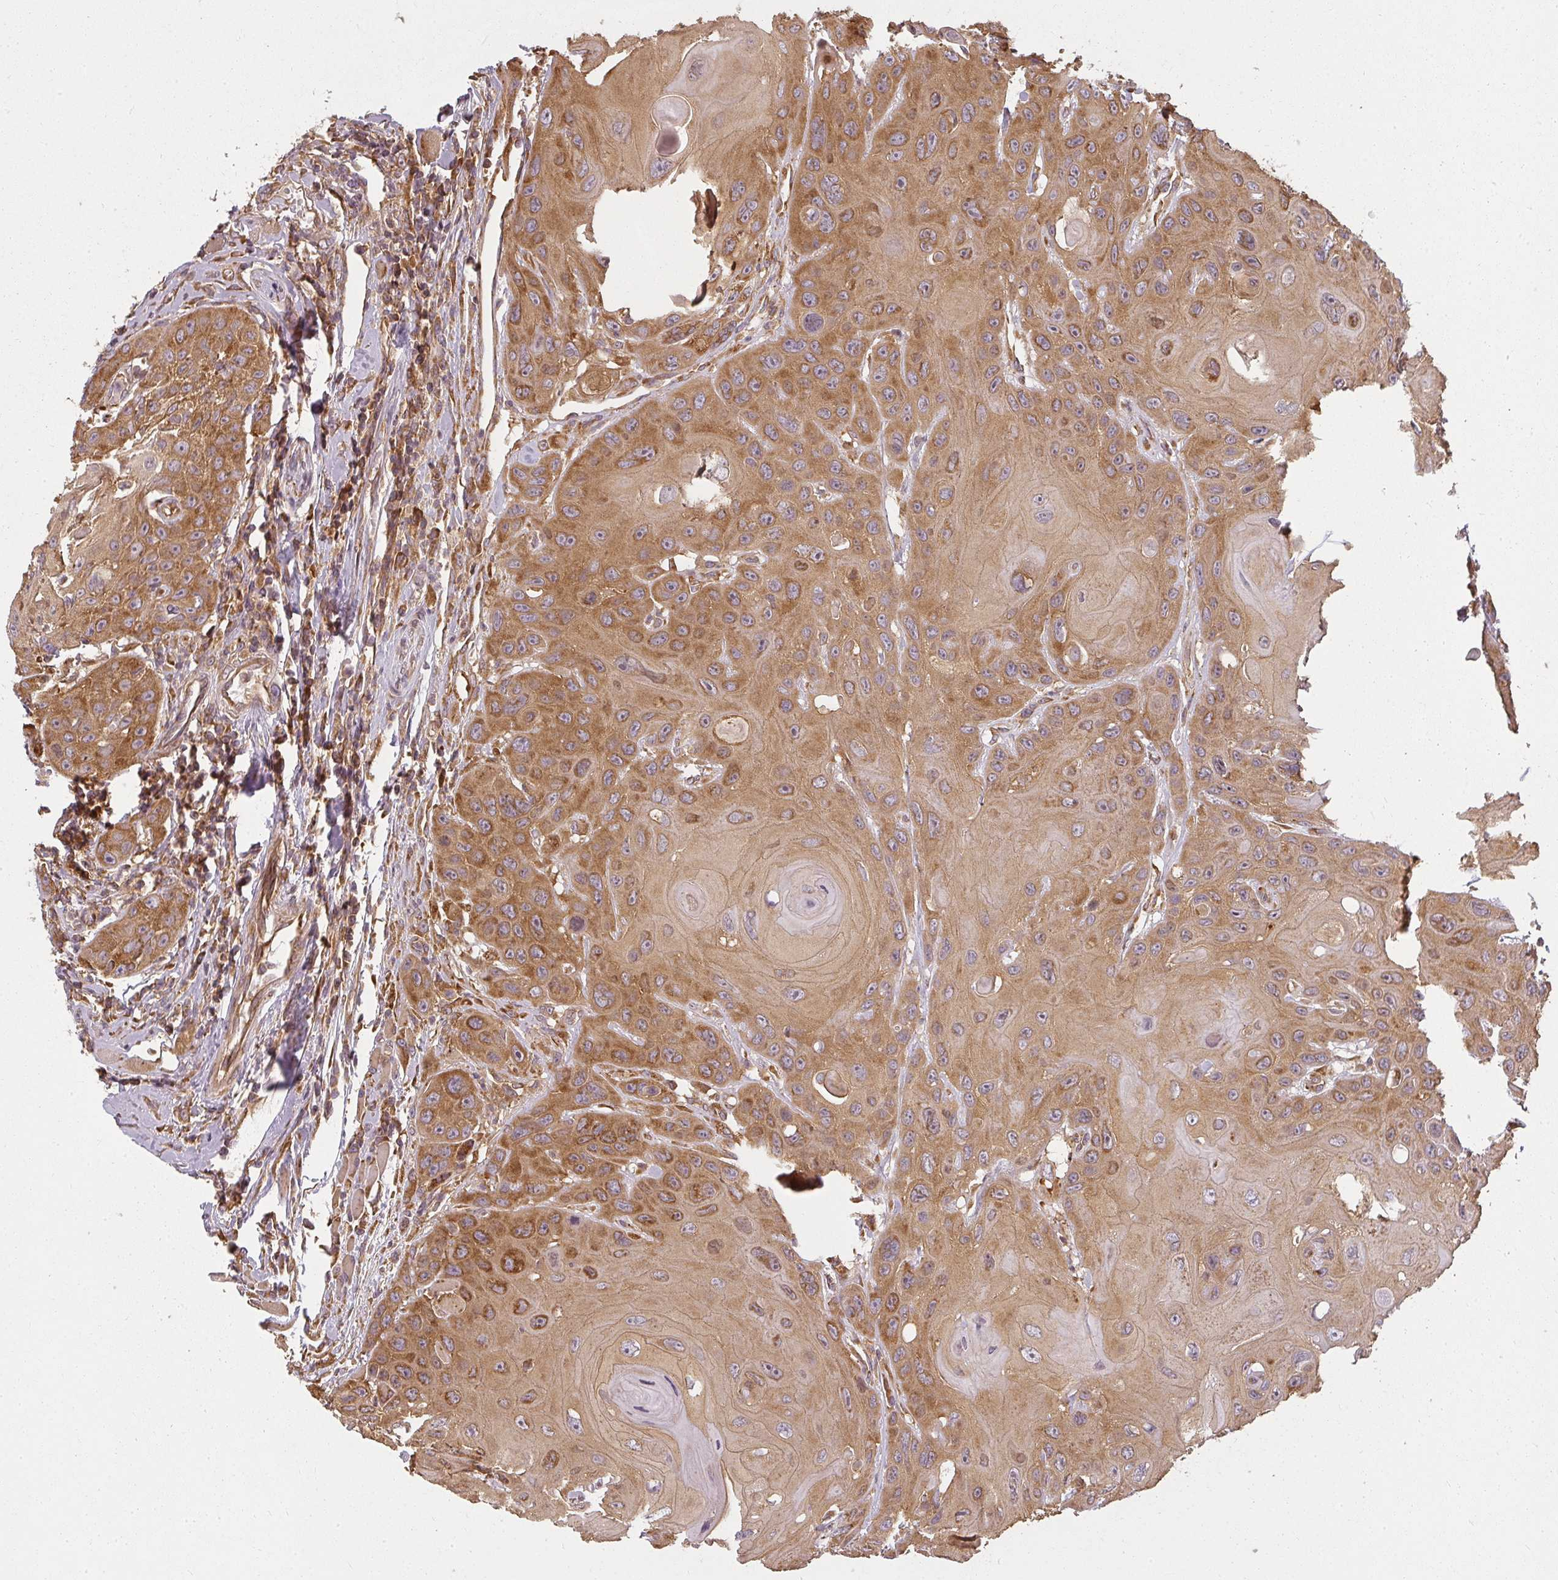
{"staining": {"intensity": "strong", "quantity": ">75%", "location": "cytoplasmic/membranous"}, "tissue": "head and neck cancer", "cell_type": "Tumor cells", "image_type": "cancer", "snomed": [{"axis": "morphology", "description": "Squamous cell carcinoma, NOS"}, {"axis": "topography", "description": "Head-Neck"}], "caption": "Immunohistochemical staining of head and neck cancer (squamous cell carcinoma) demonstrates high levels of strong cytoplasmic/membranous protein staining in about >75% of tumor cells.", "gene": "RPL24", "patient": {"sex": "female", "age": 59}}